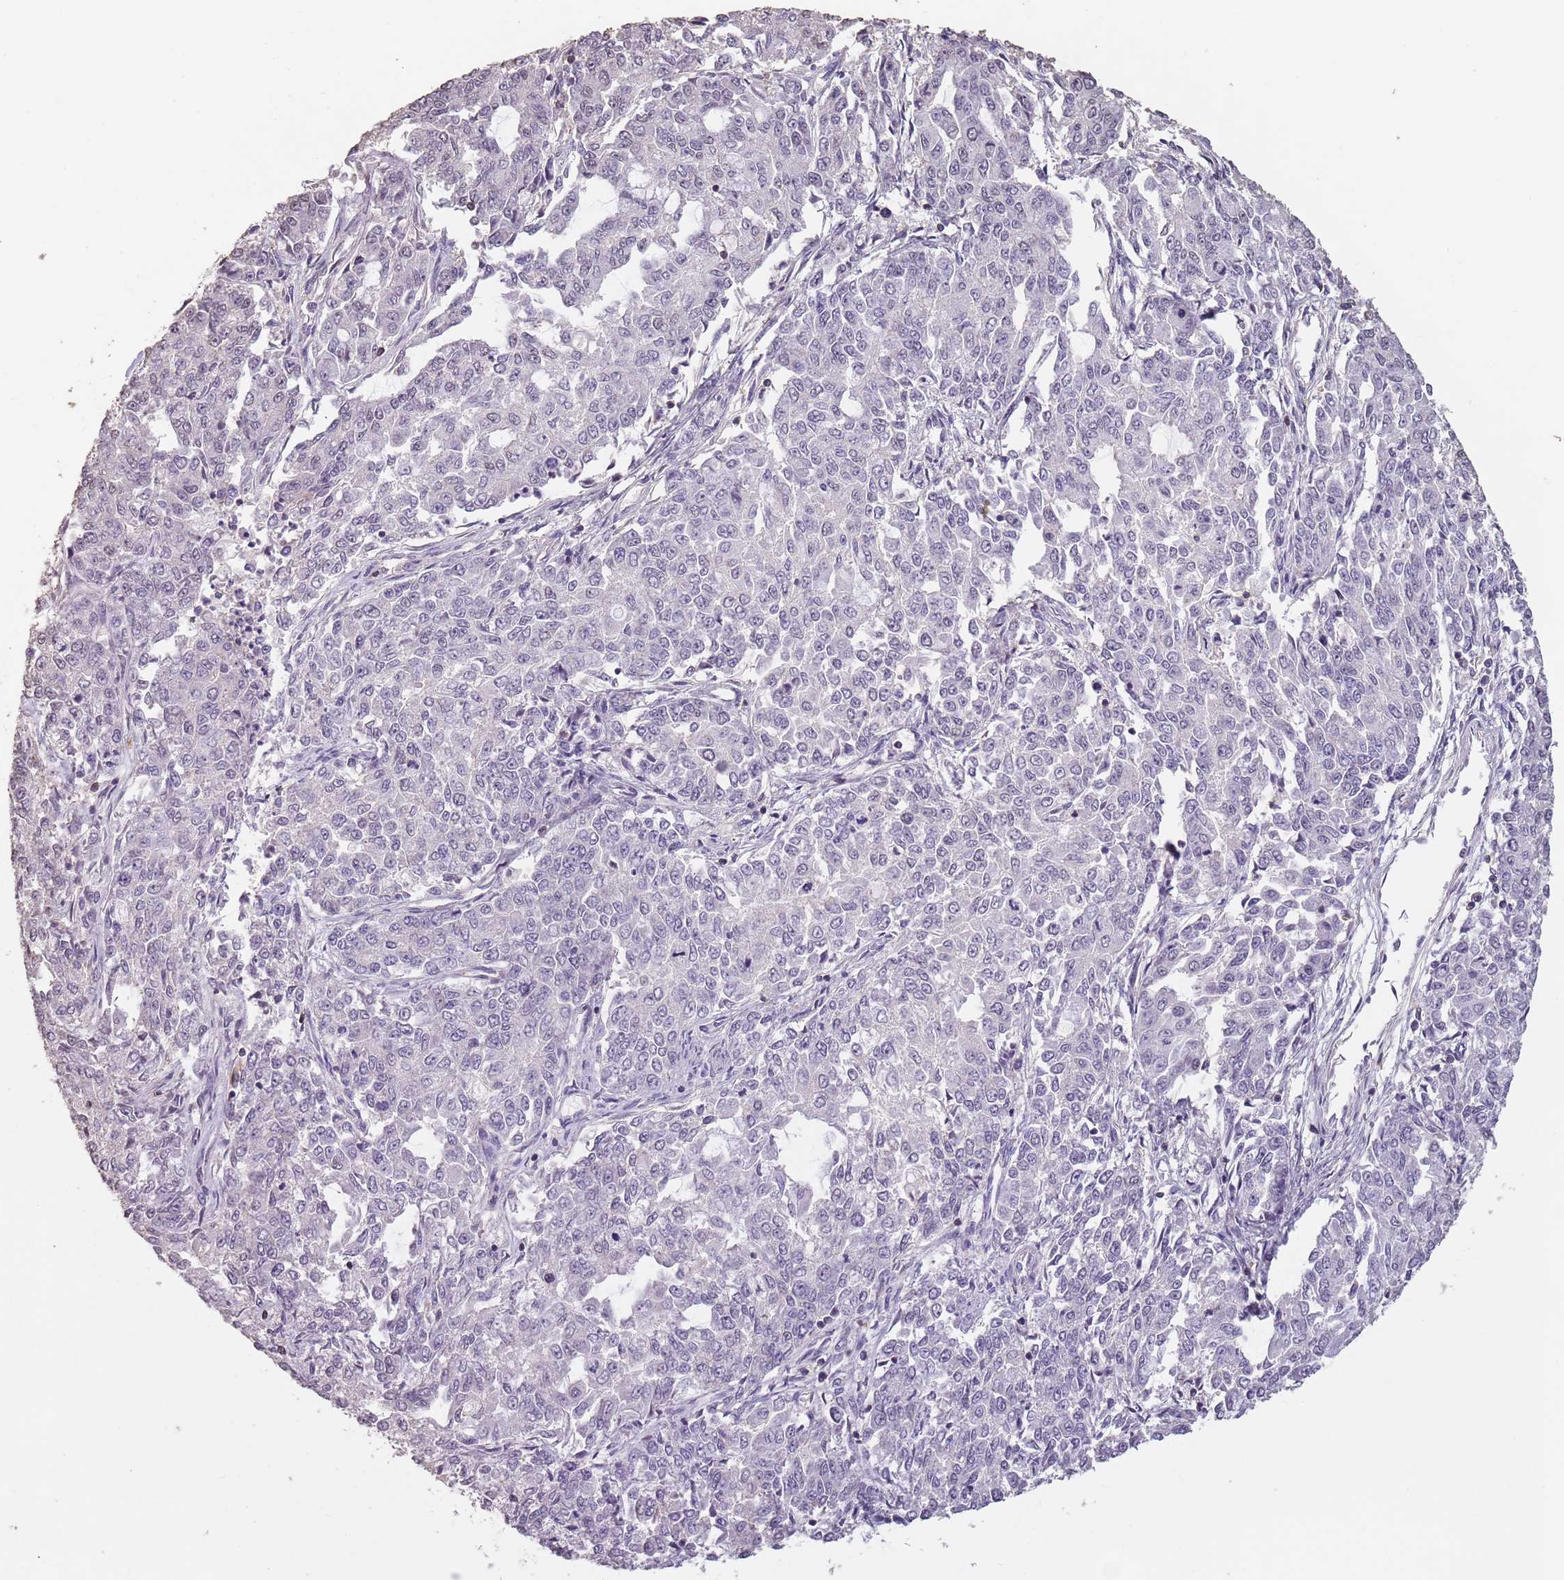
{"staining": {"intensity": "negative", "quantity": "none", "location": "none"}, "tissue": "endometrial cancer", "cell_type": "Tumor cells", "image_type": "cancer", "snomed": [{"axis": "morphology", "description": "Adenocarcinoma, NOS"}, {"axis": "topography", "description": "Endometrium"}], "caption": "This is an immunohistochemistry image of human adenocarcinoma (endometrial). There is no staining in tumor cells.", "gene": "SUN5", "patient": {"sex": "female", "age": 50}}